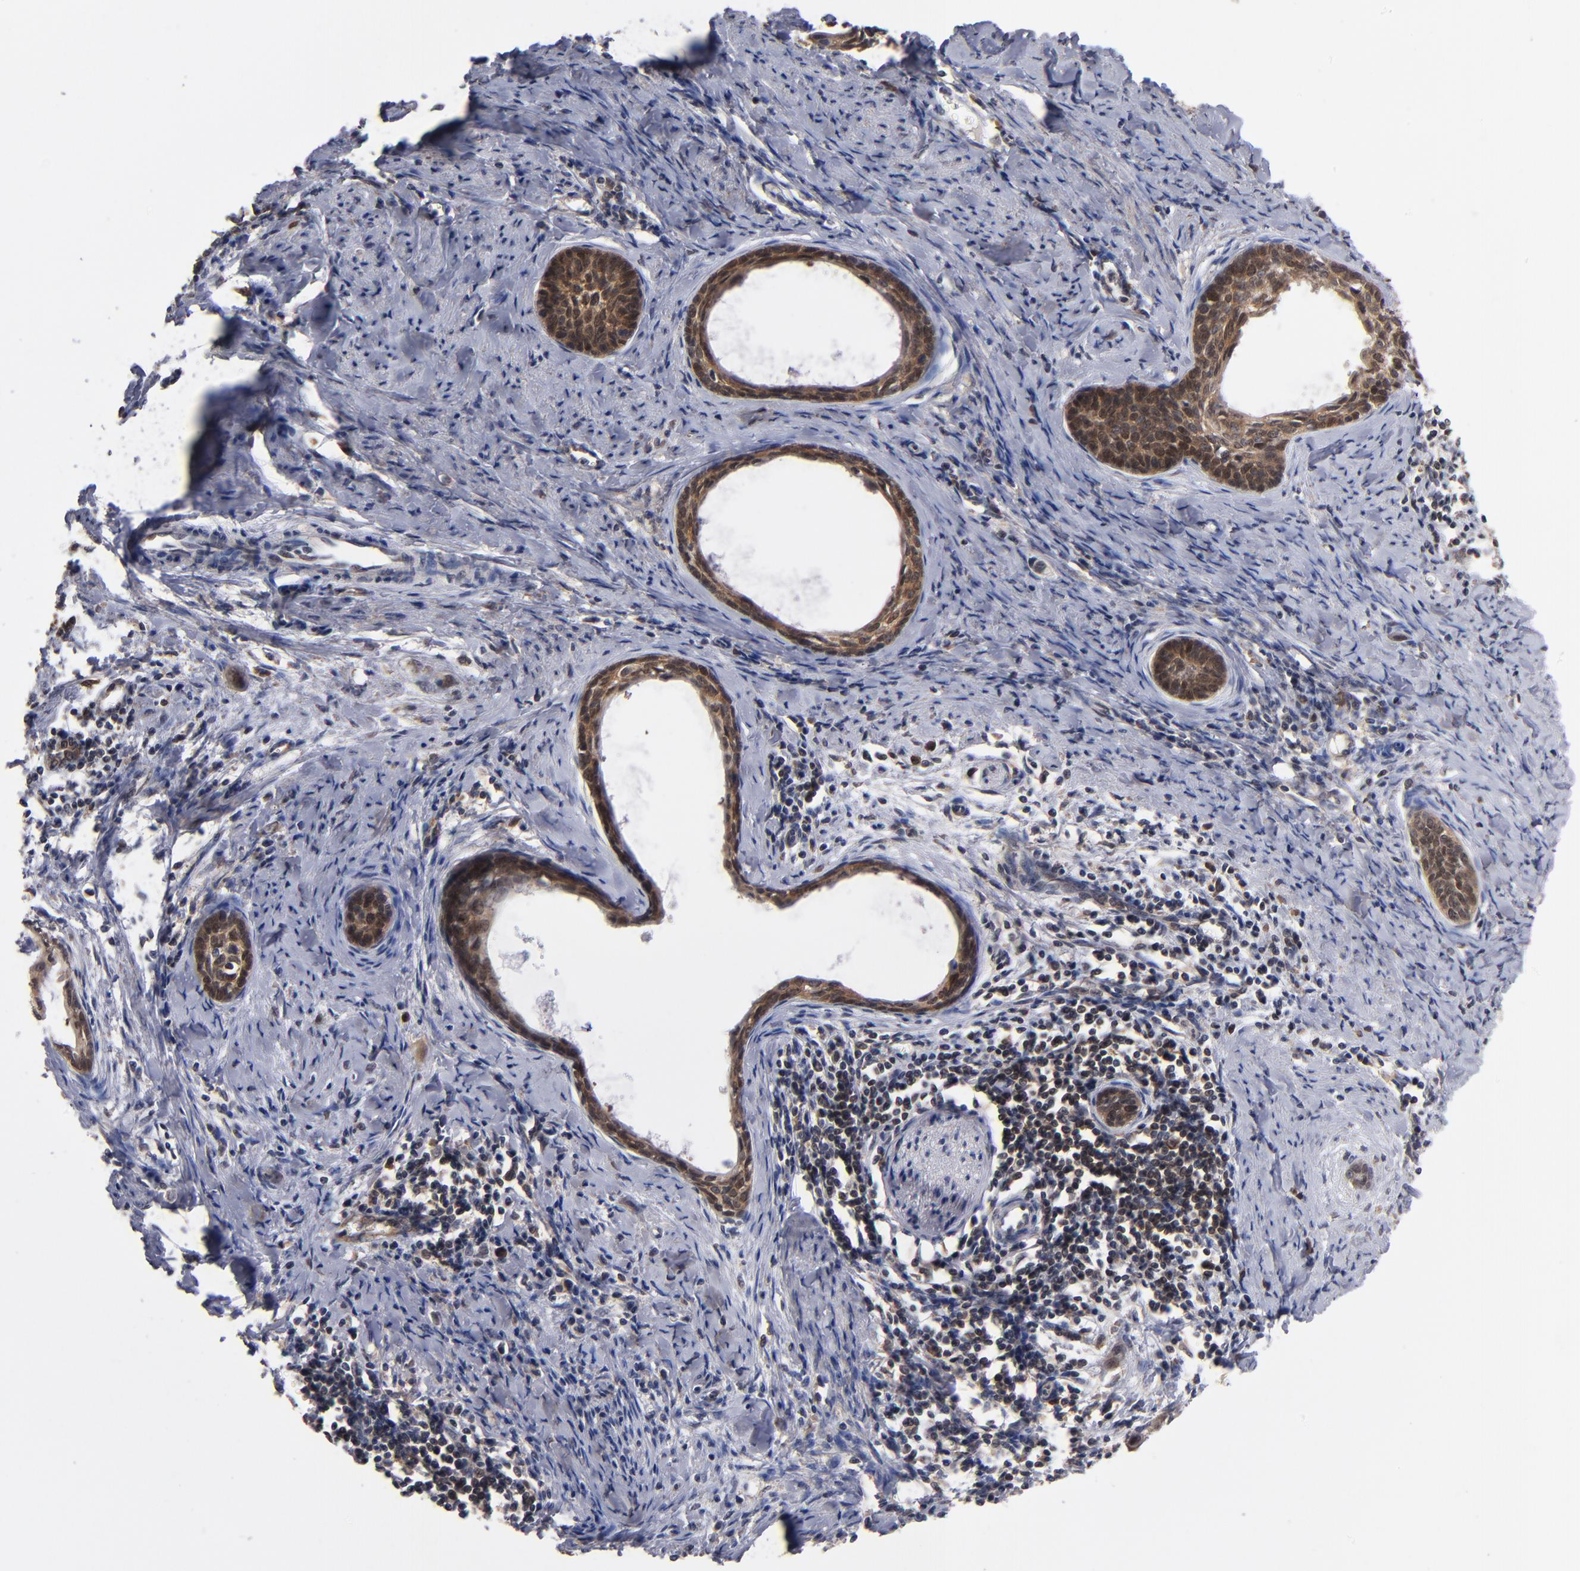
{"staining": {"intensity": "strong", "quantity": ">75%", "location": "cytoplasmic/membranous"}, "tissue": "cervical cancer", "cell_type": "Tumor cells", "image_type": "cancer", "snomed": [{"axis": "morphology", "description": "Squamous cell carcinoma, NOS"}, {"axis": "topography", "description": "Cervix"}], "caption": "Strong cytoplasmic/membranous staining for a protein is seen in approximately >75% of tumor cells of cervical cancer (squamous cell carcinoma) using immunohistochemistry (IHC).", "gene": "ALG13", "patient": {"sex": "female", "age": 33}}